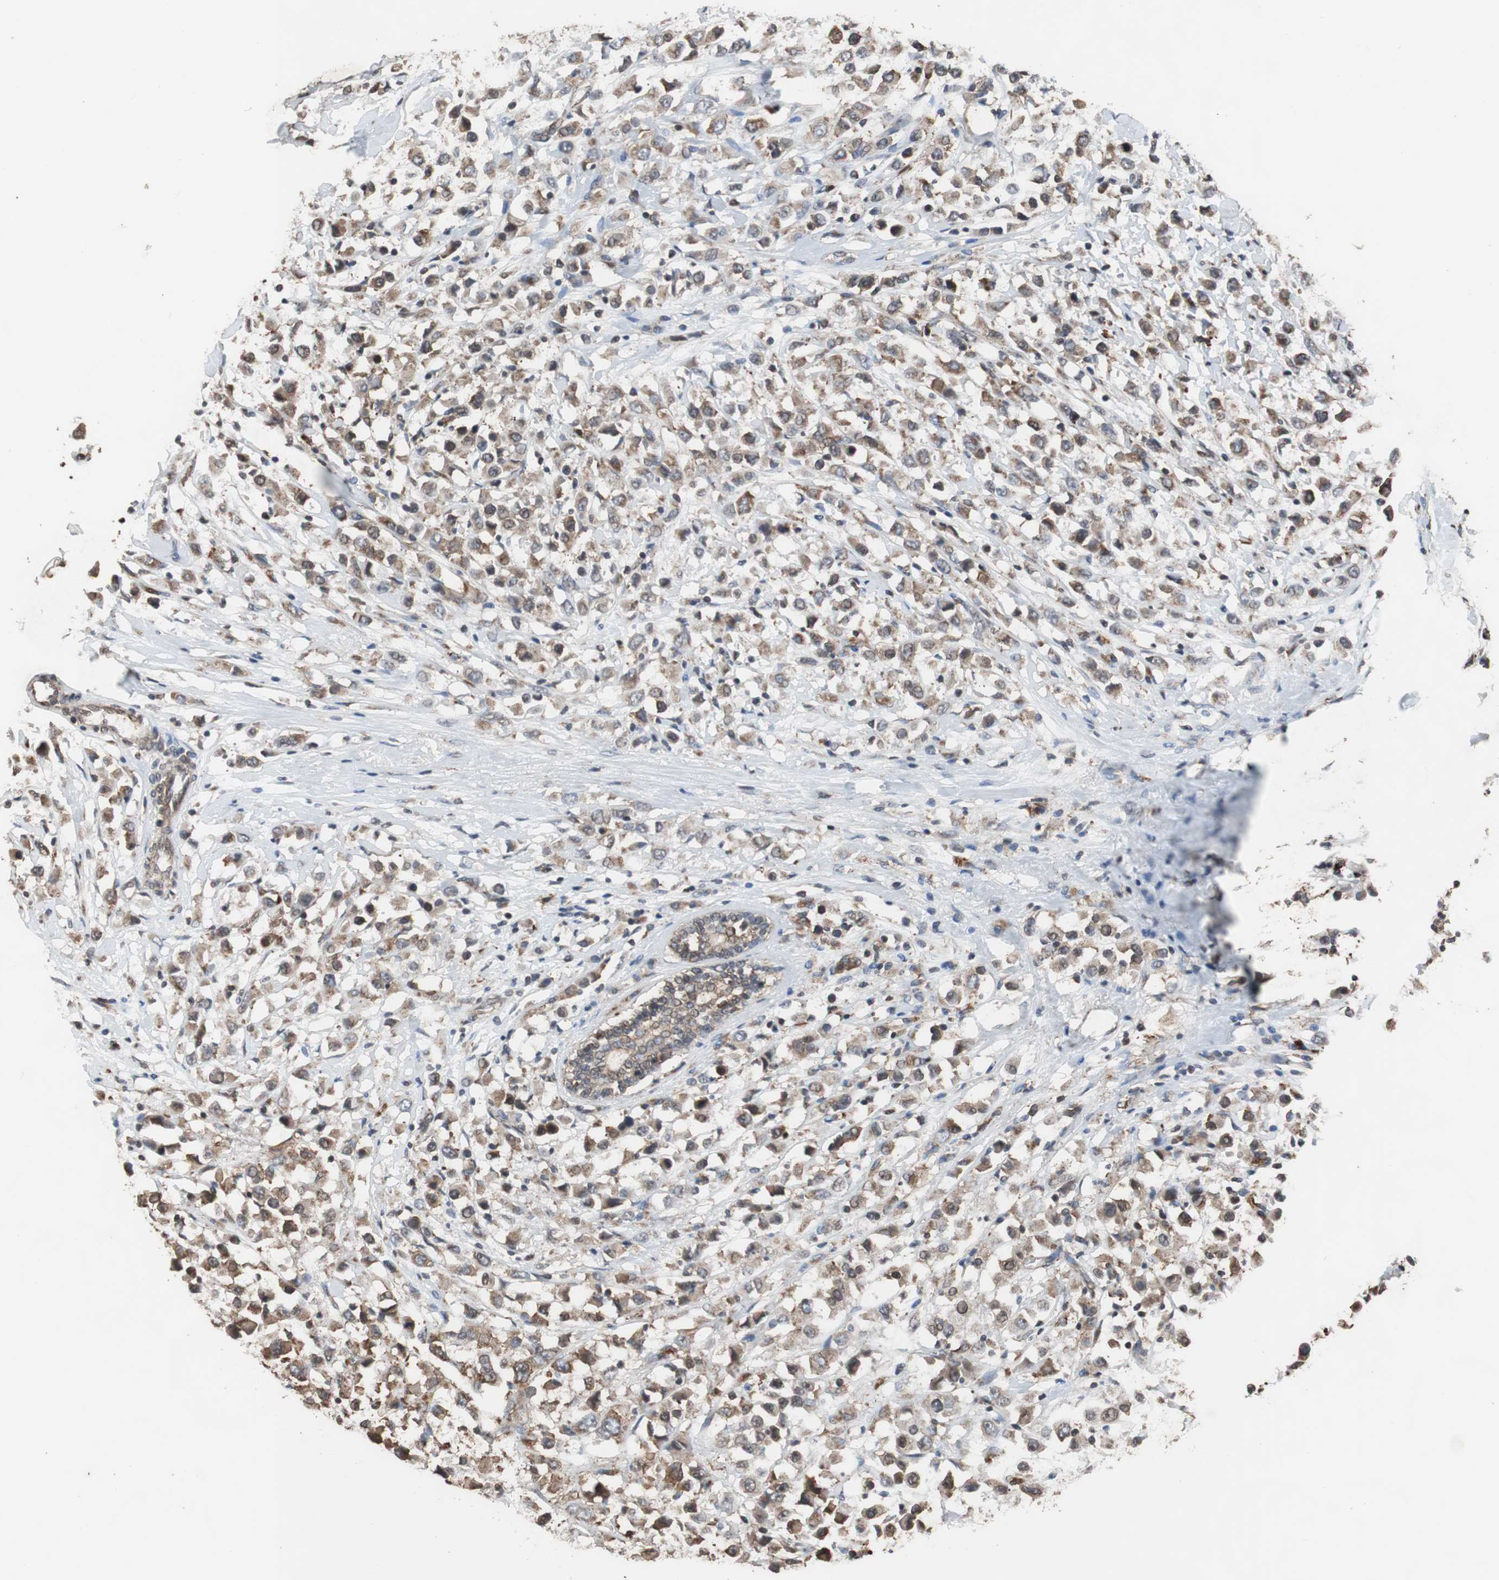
{"staining": {"intensity": "moderate", "quantity": ">75%", "location": "cytoplasmic/membranous"}, "tissue": "breast cancer", "cell_type": "Tumor cells", "image_type": "cancer", "snomed": [{"axis": "morphology", "description": "Duct carcinoma"}, {"axis": "topography", "description": "Breast"}], "caption": "High-power microscopy captured an immunohistochemistry (IHC) micrograph of infiltrating ductal carcinoma (breast), revealing moderate cytoplasmic/membranous expression in approximately >75% of tumor cells.", "gene": "USP10", "patient": {"sex": "female", "age": 61}}